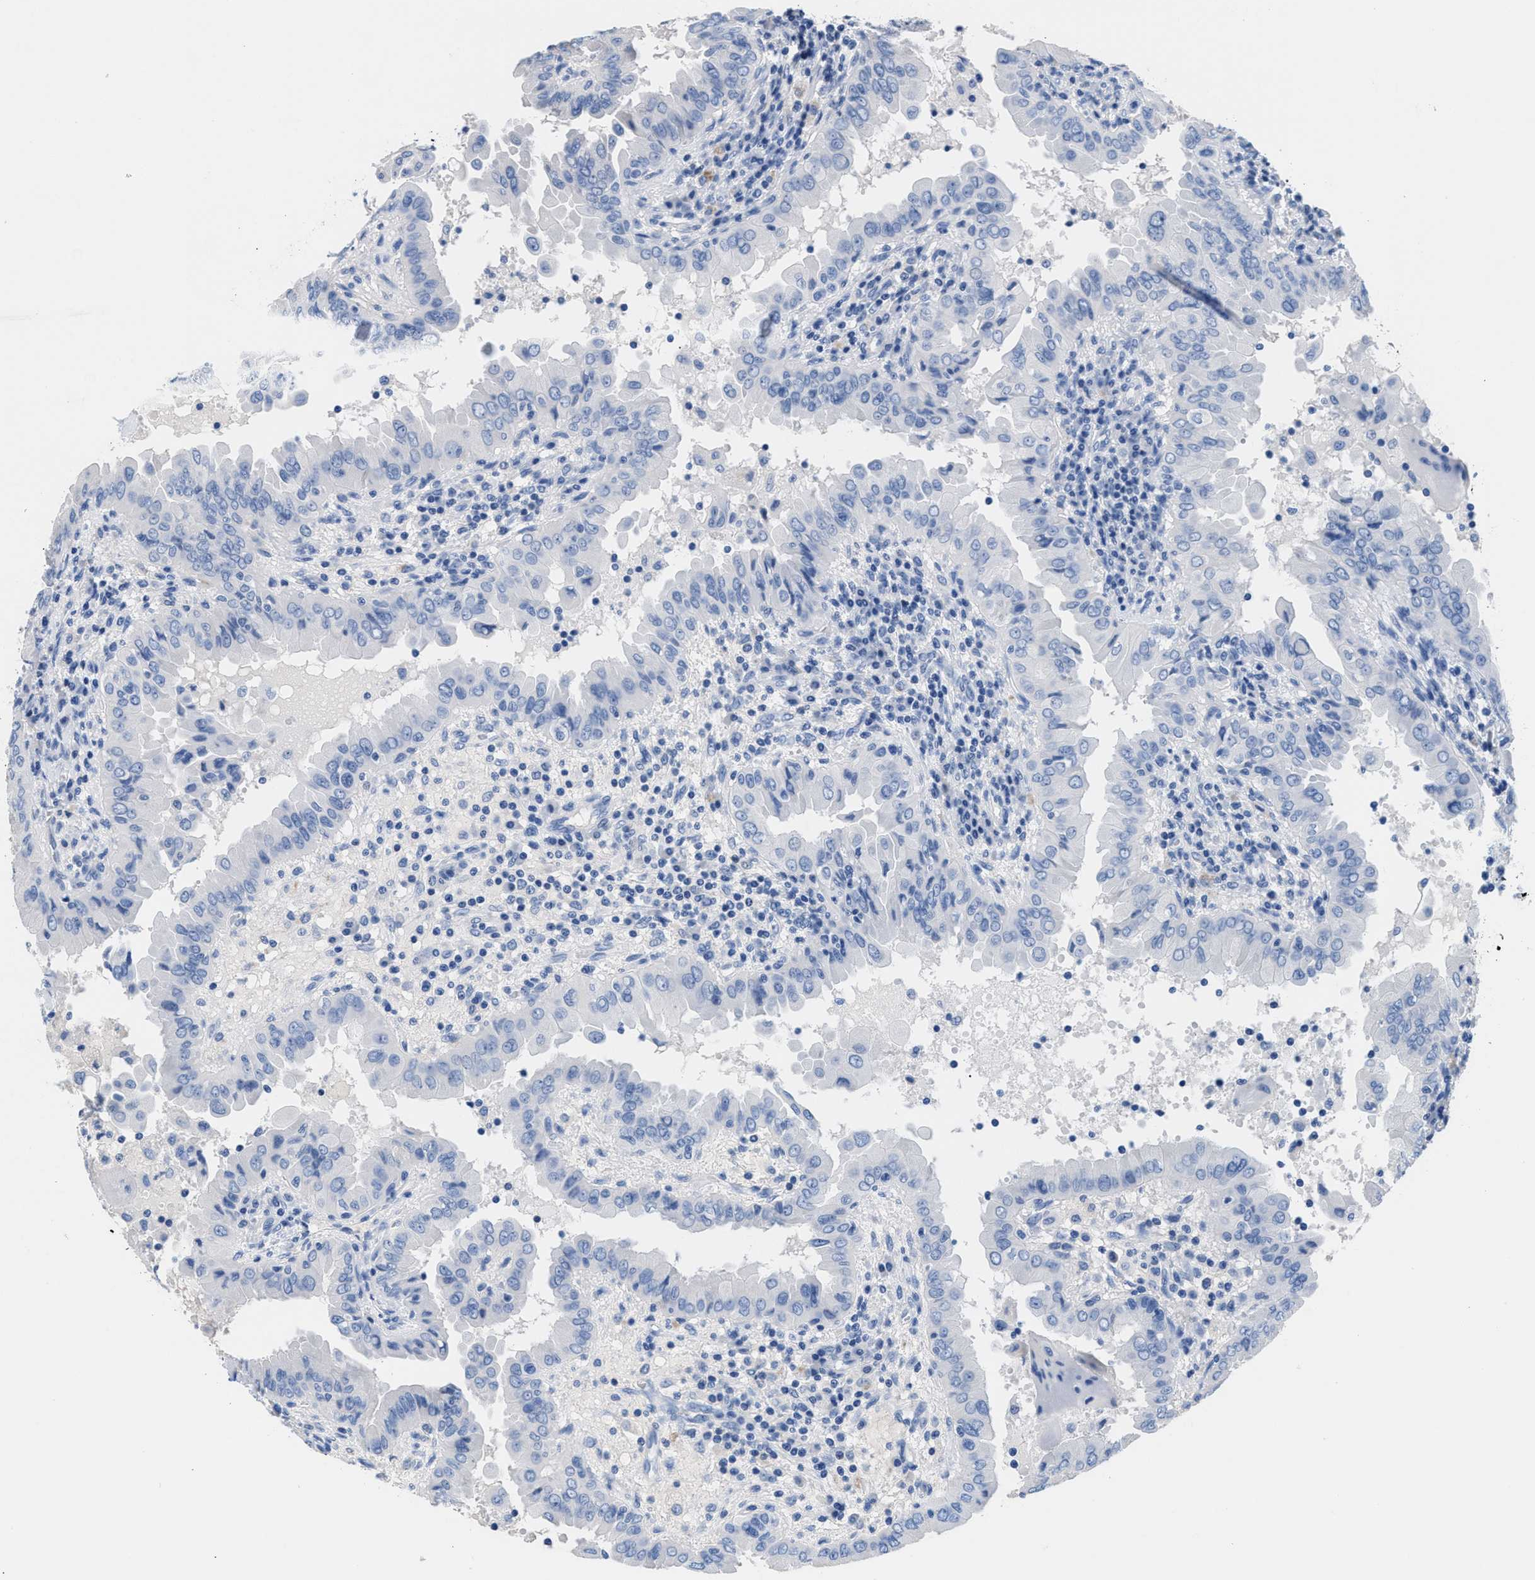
{"staining": {"intensity": "negative", "quantity": "none", "location": "none"}, "tissue": "thyroid cancer", "cell_type": "Tumor cells", "image_type": "cancer", "snomed": [{"axis": "morphology", "description": "Papillary adenocarcinoma, NOS"}, {"axis": "topography", "description": "Thyroid gland"}], "caption": "An immunohistochemistry (IHC) histopathology image of thyroid cancer is shown. There is no staining in tumor cells of thyroid cancer.", "gene": "SLFN13", "patient": {"sex": "male", "age": 33}}